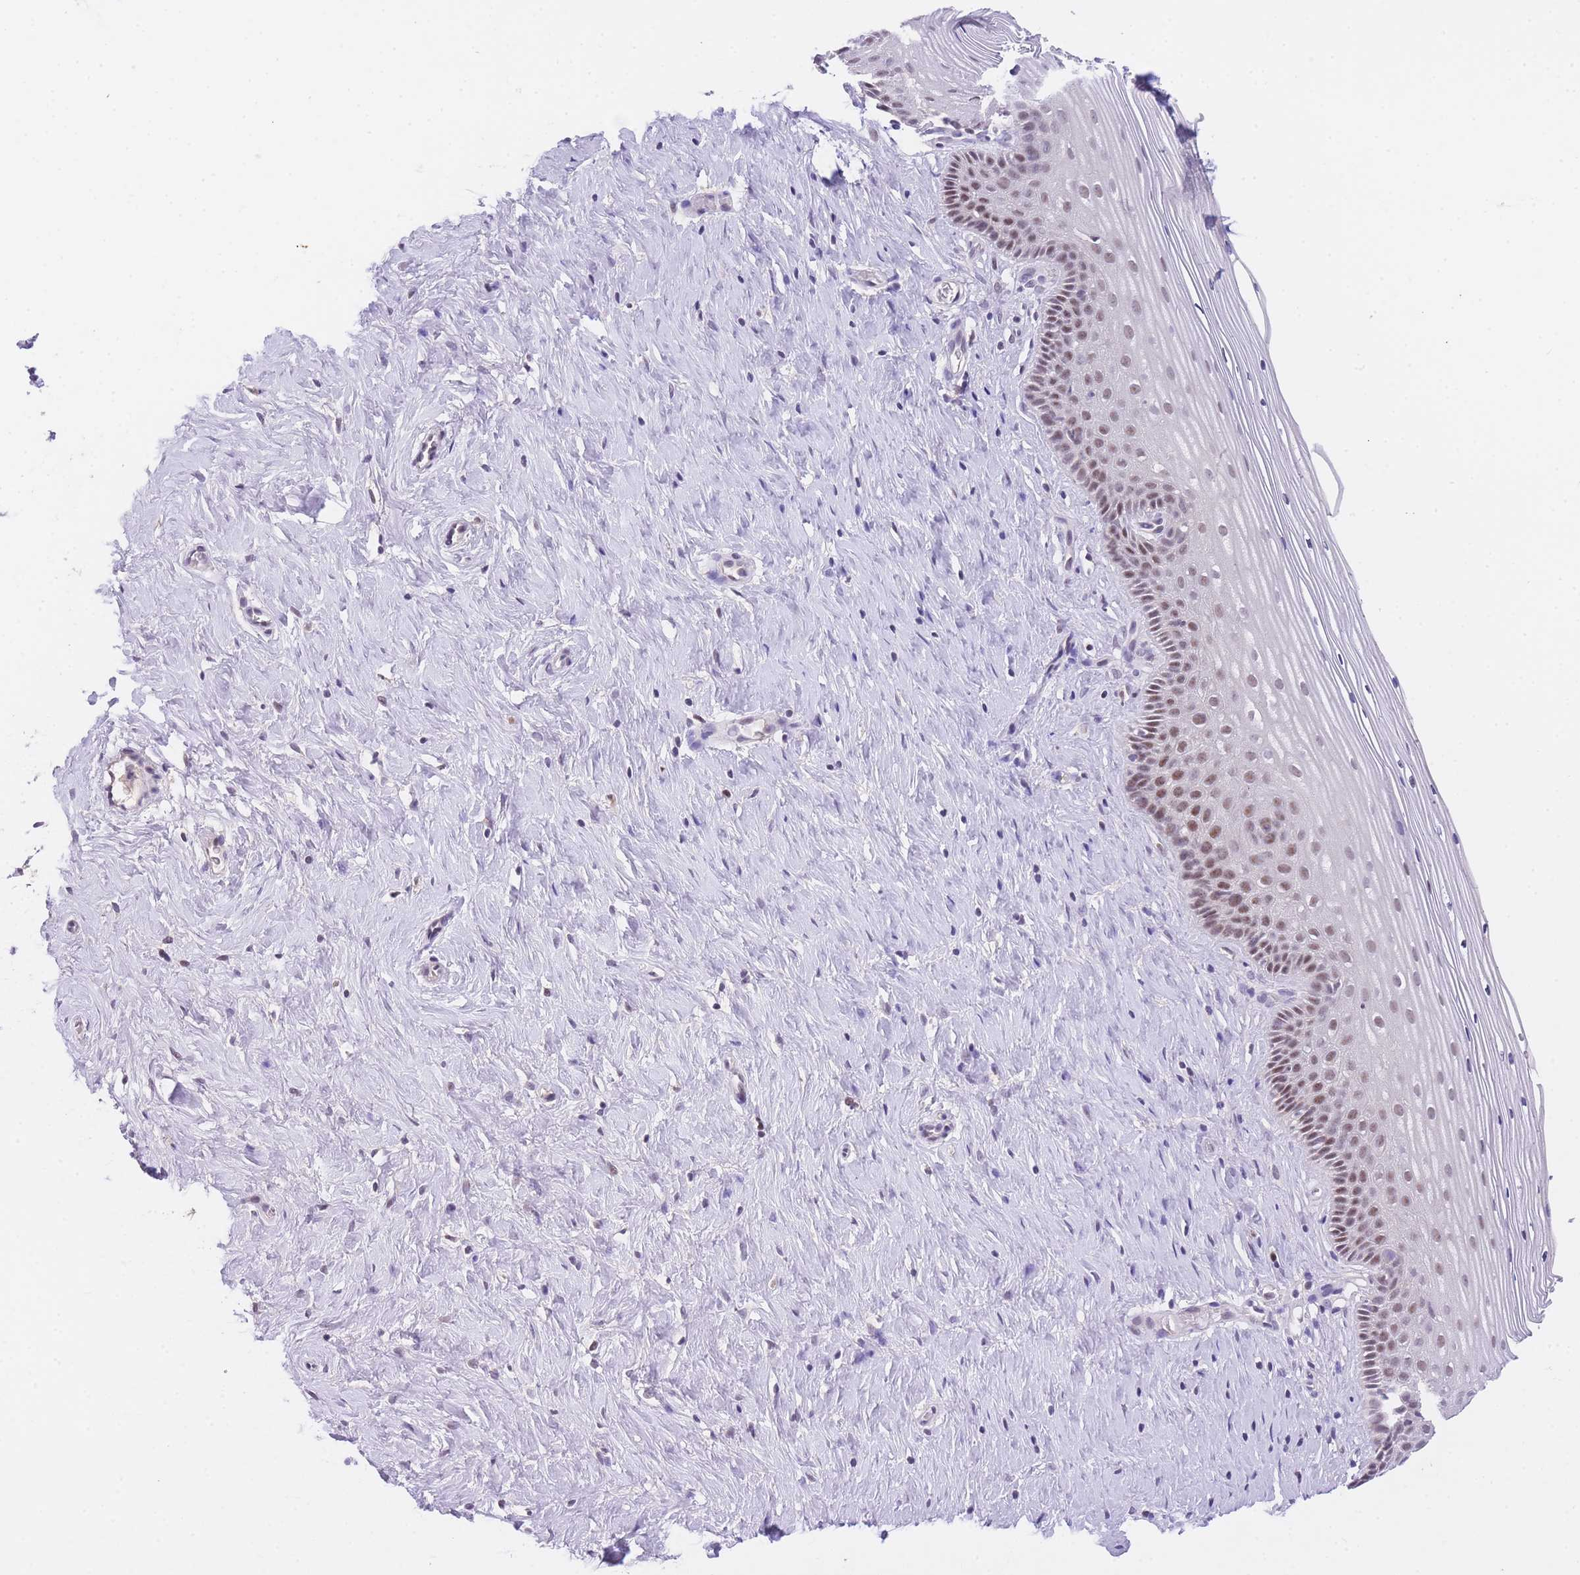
{"staining": {"intensity": "moderate", "quantity": ">75%", "location": "nuclear"}, "tissue": "cervix", "cell_type": "Squamous epithelial cells", "image_type": "normal", "snomed": [{"axis": "morphology", "description": "Normal tissue, NOS"}, {"axis": "topography", "description": "Cervix"}], "caption": "Brown immunohistochemical staining in benign cervix exhibits moderate nuclear expression in about >75% of squamous epithelial cells.", "gene": "SLC35F2", "patient": {"sex": "female", "age": 33}}